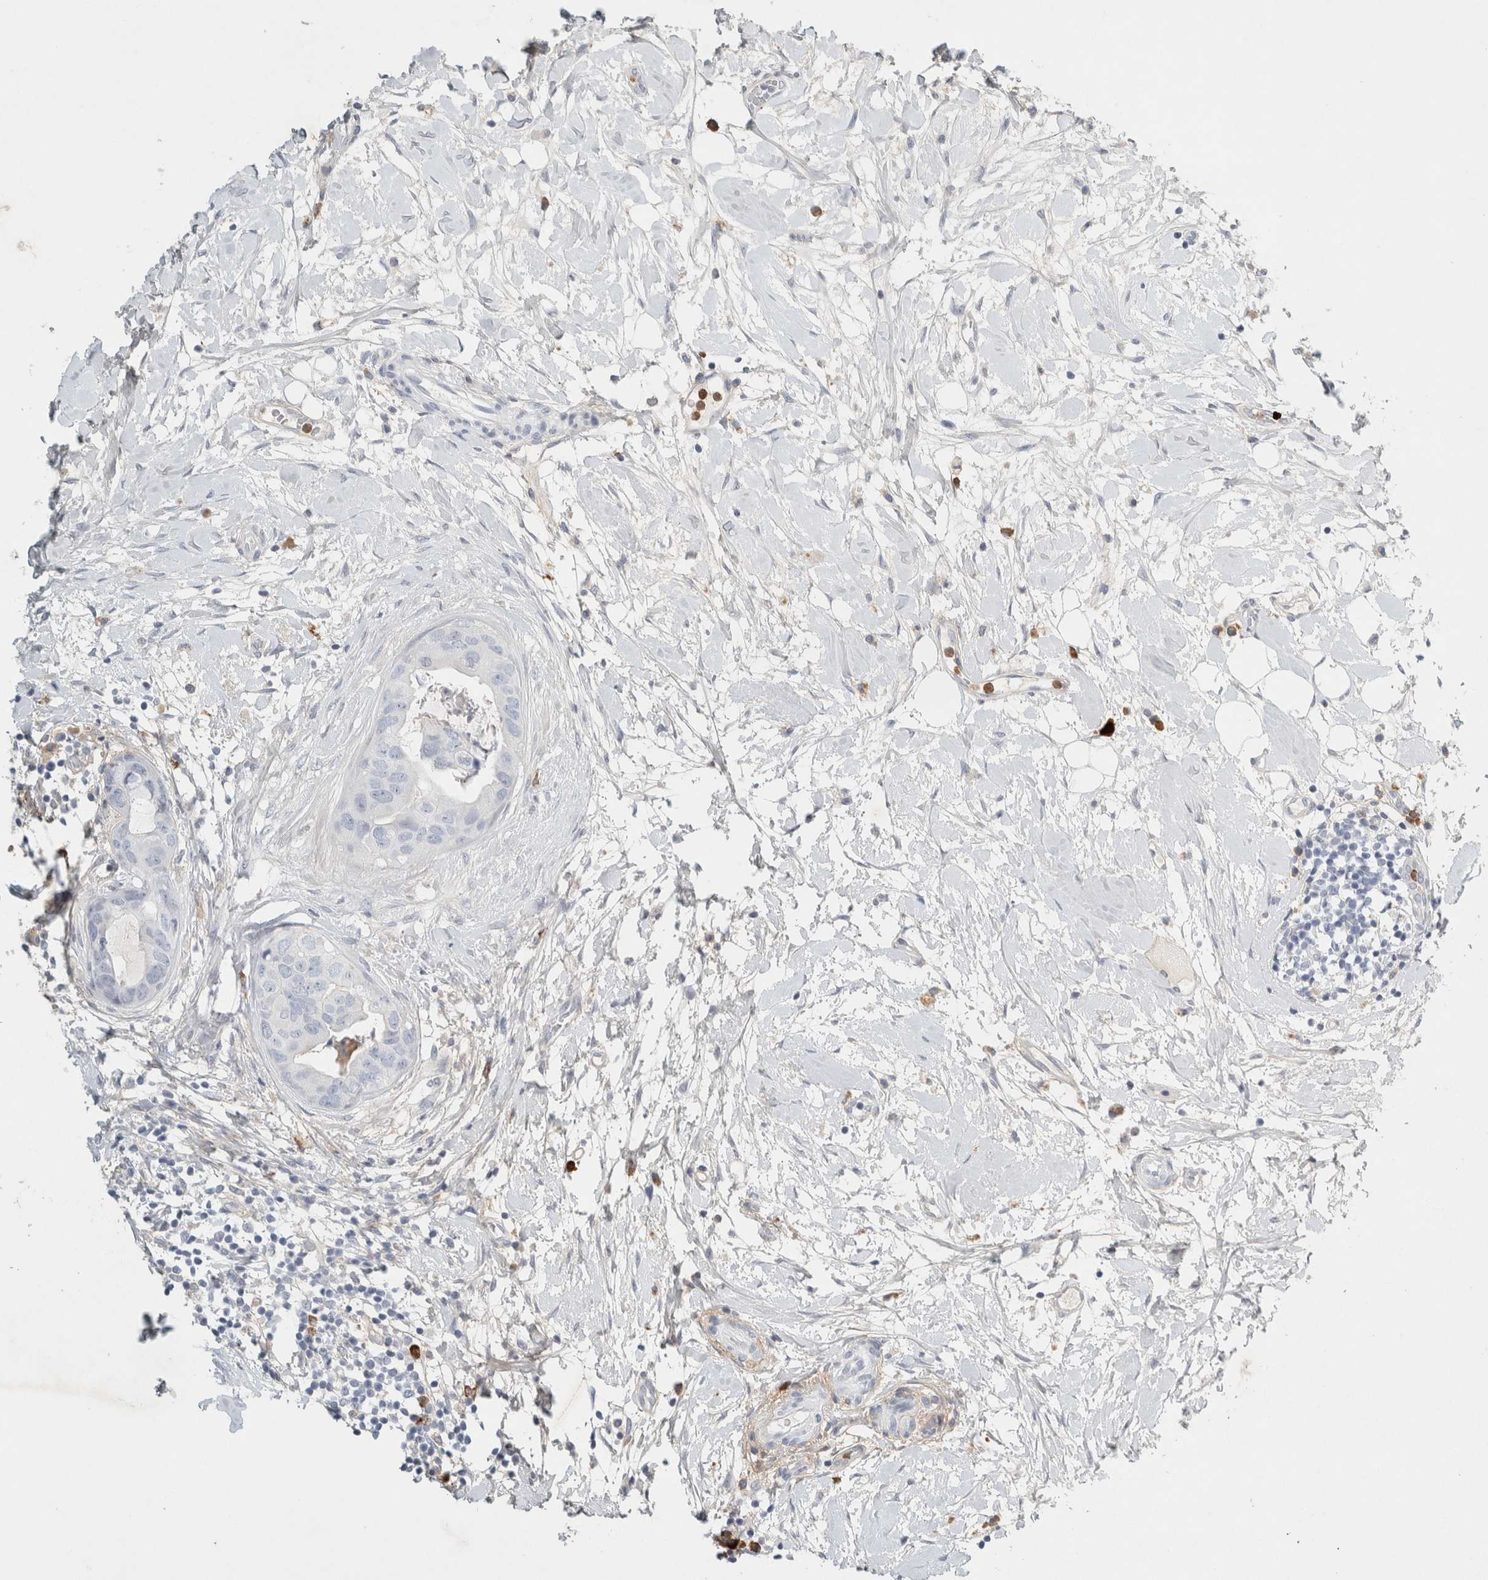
{"staining": {"intensity": "negative", "quantity": "none", "location": "none"}, "tissue": "breast cancer", "cell_type": "Tumor cells", "image_type": "cancer", "snomed": [{"axis": "morphology", "description": "Duct carcinoma"}, {"axis": "topography", "description": "Breast"}], "caption": "Tumor cells are negative for protein expression in human intraductal carcinoma (breast).", "gene": "FGL2", "patient": {"sex": "female", "age": 40}}